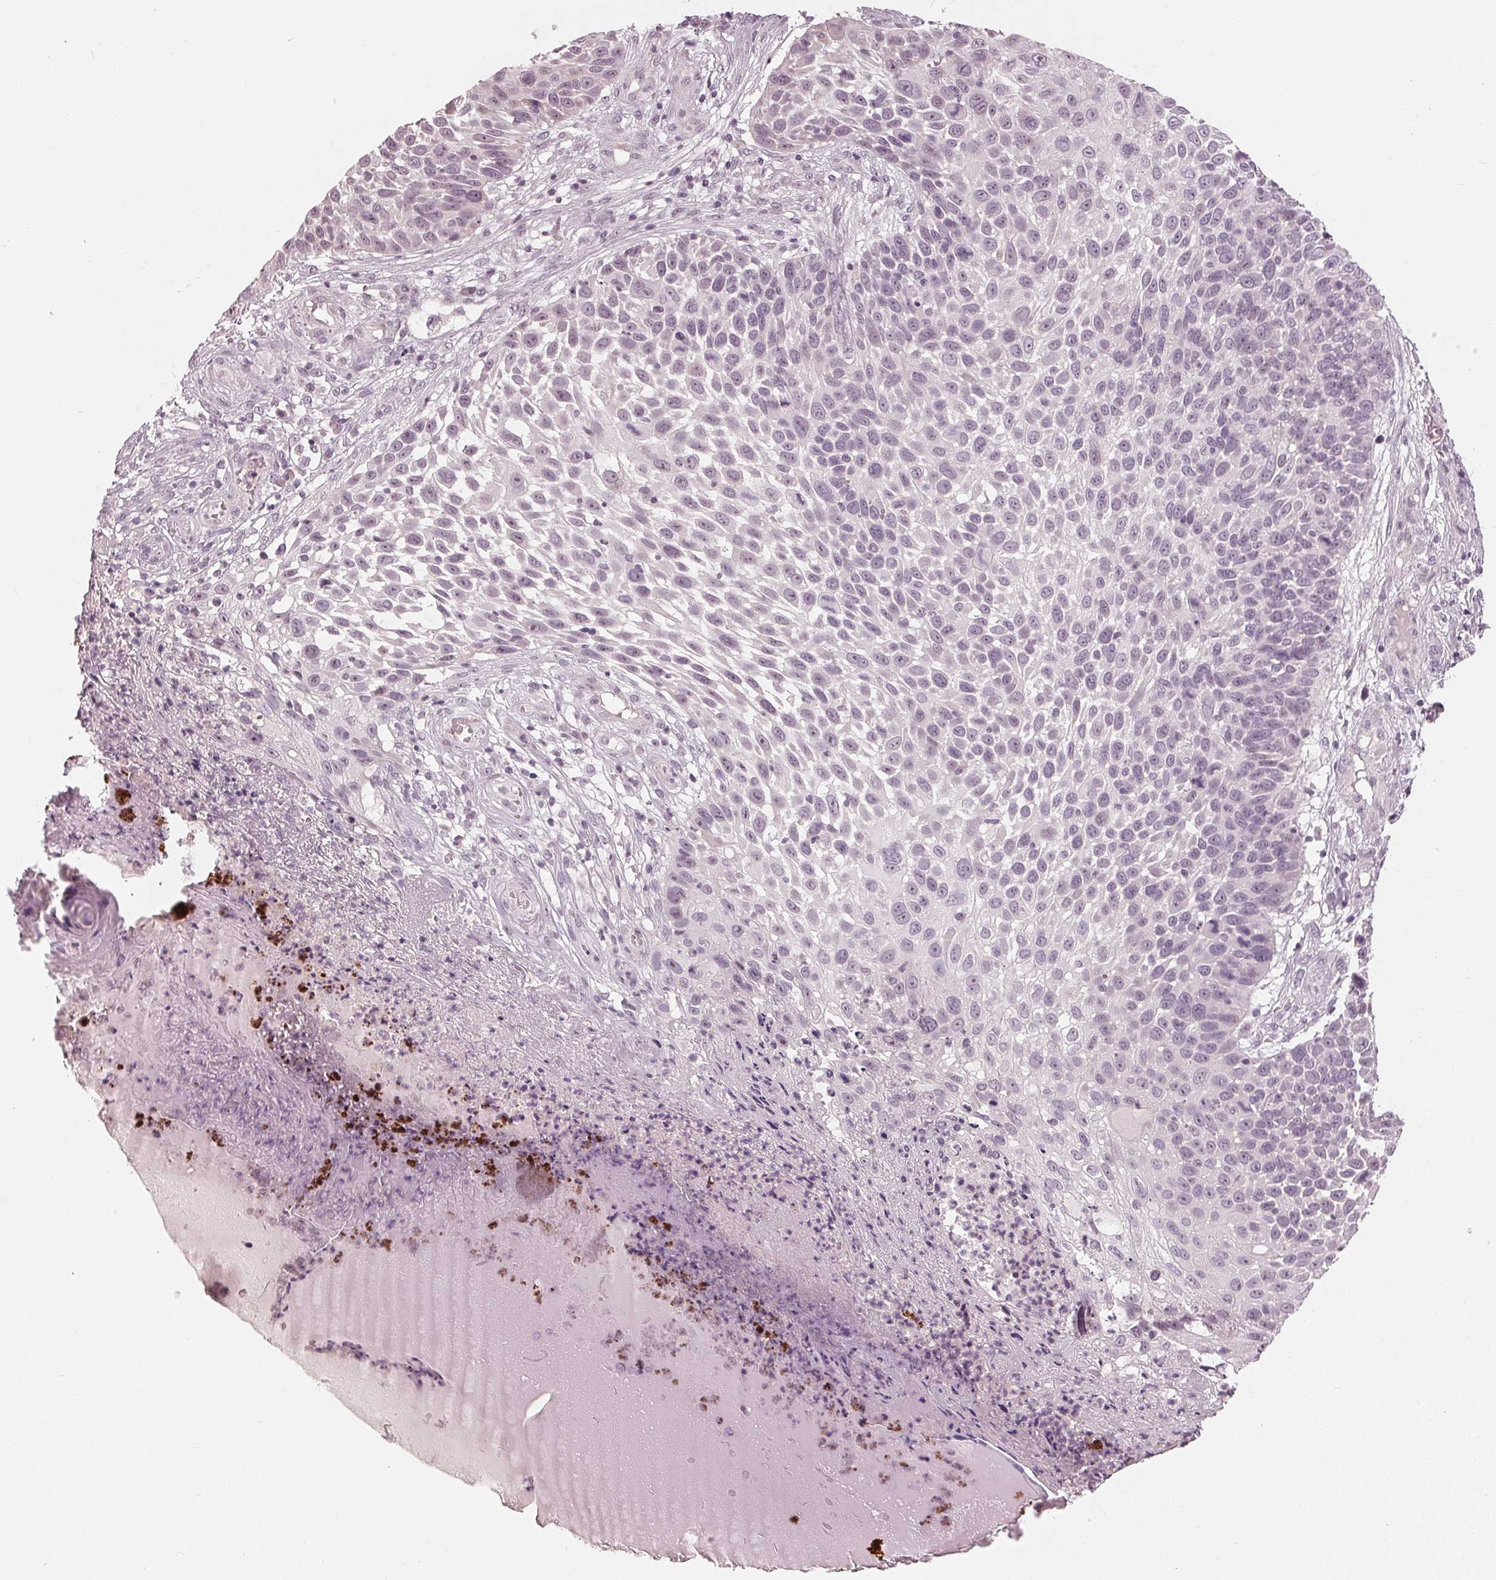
{"staining": {"intensity": "negative", "quantity": "none", "location": "none"}, "tissue": "skin cancer", "cell_type": "Tumor cells", "image_type": "cancer", "snomed": [{"axis": "morphology", "description": "Squamous cell carcinoma, NOS"}, {"axis": "topography", "description": "Skin"}], "caption": "Immunohistochemistry (IHC) image of skin squamous cell carcinoma stained for a protein (brown), which exhibits no positivity in tumor cells.", "gene": "ADPRHL1", "patient": {"sex": "male", "age": 92}}